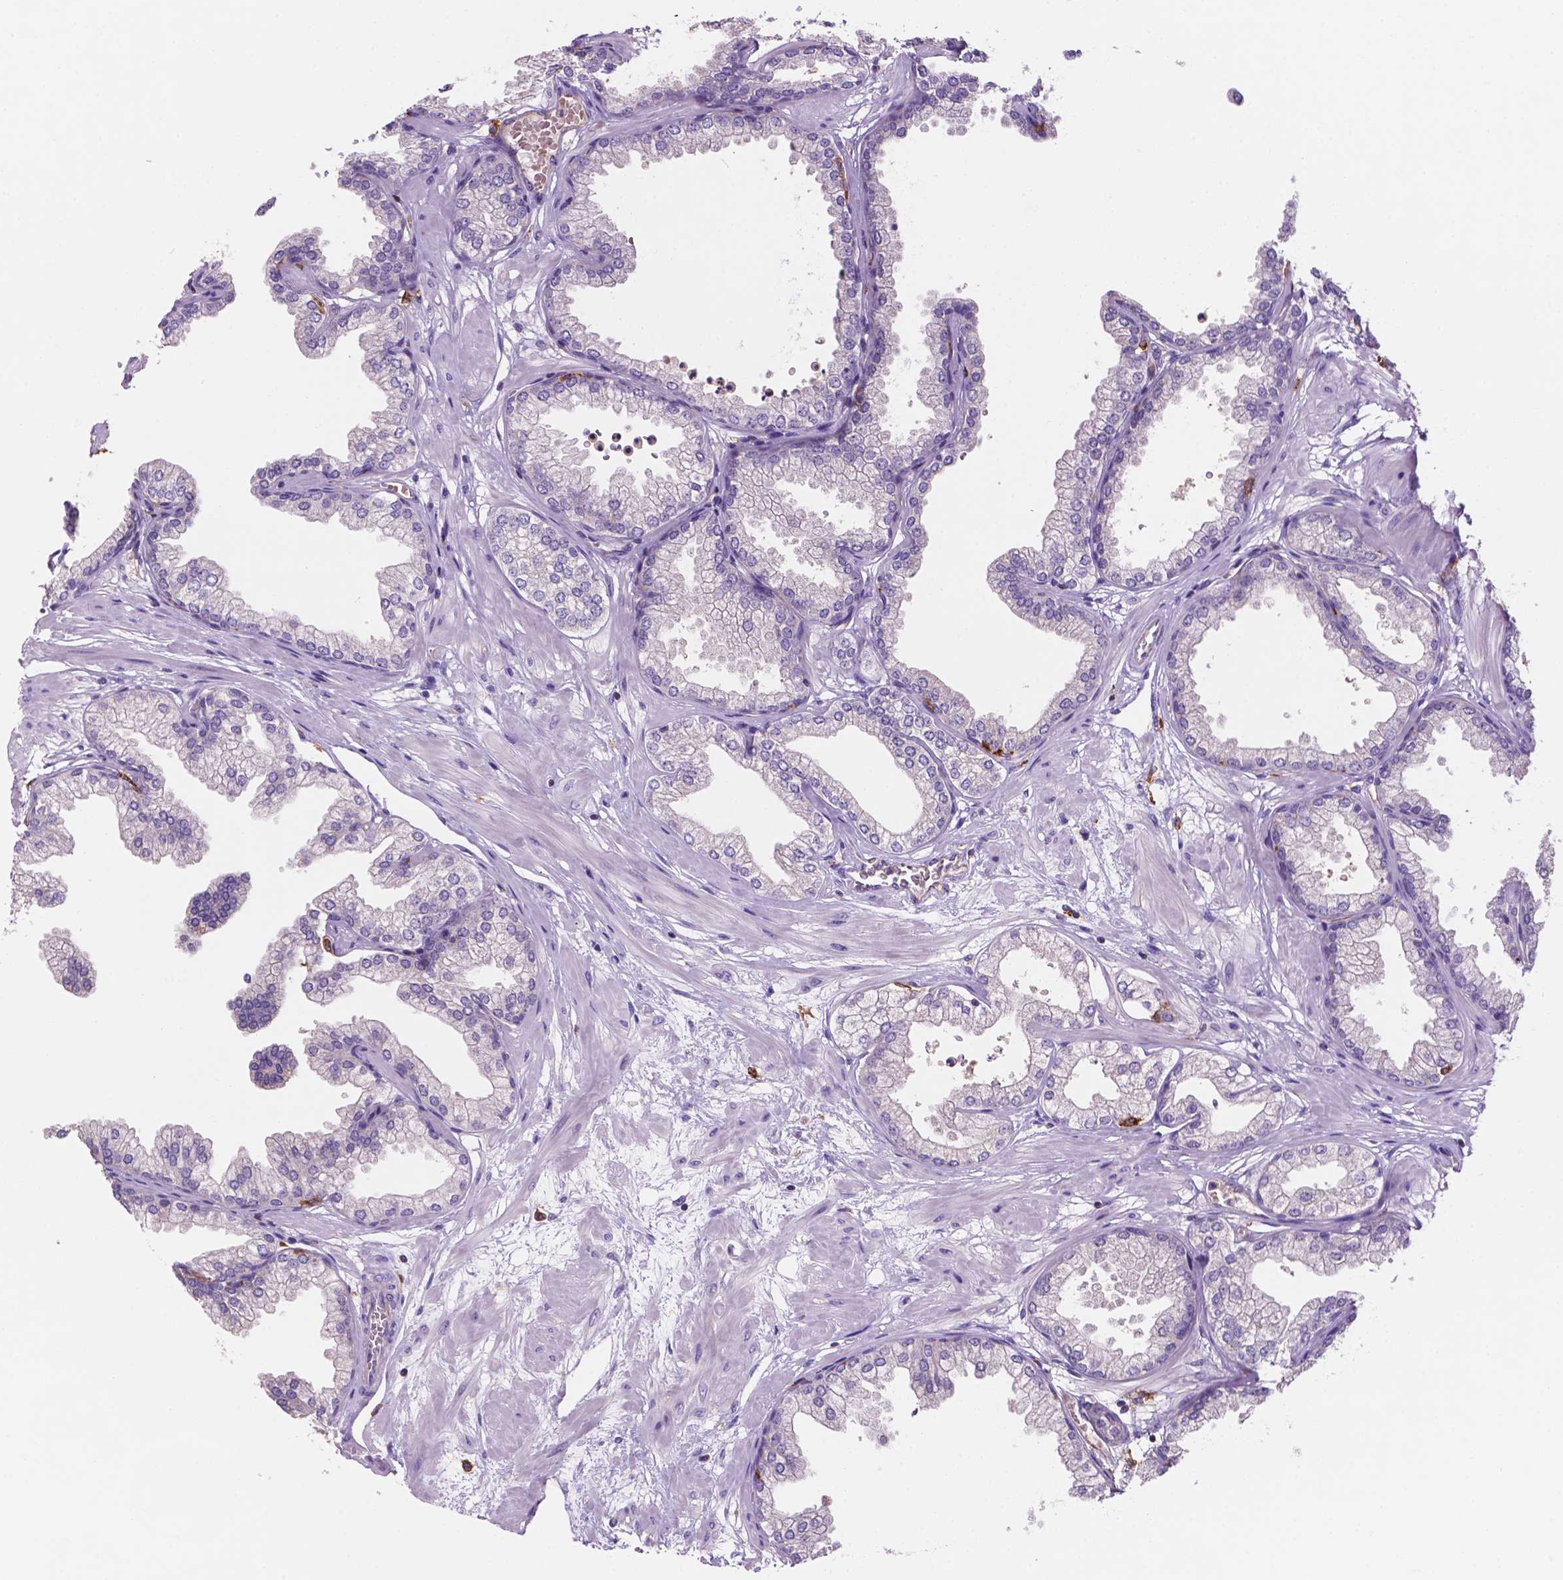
{"staining": {"intensity": "negative", "quantity": "none", "location": "none"}, "tissue": "prostate", "cell_type": "Glandular cells", "image_type": "normal", "snomed": [{"axis": "morphology", "description": "Normal tissue, NOS"}, {"axis": "topography", "description": "Prostate"}], "caption": "A high-resolution image shows immunohistochemistry staining of benign prostate, which displays no significant staining in glandular cells.", "gene": "MKRN2OS", "patient": {"sex": "male", "age": 37}}